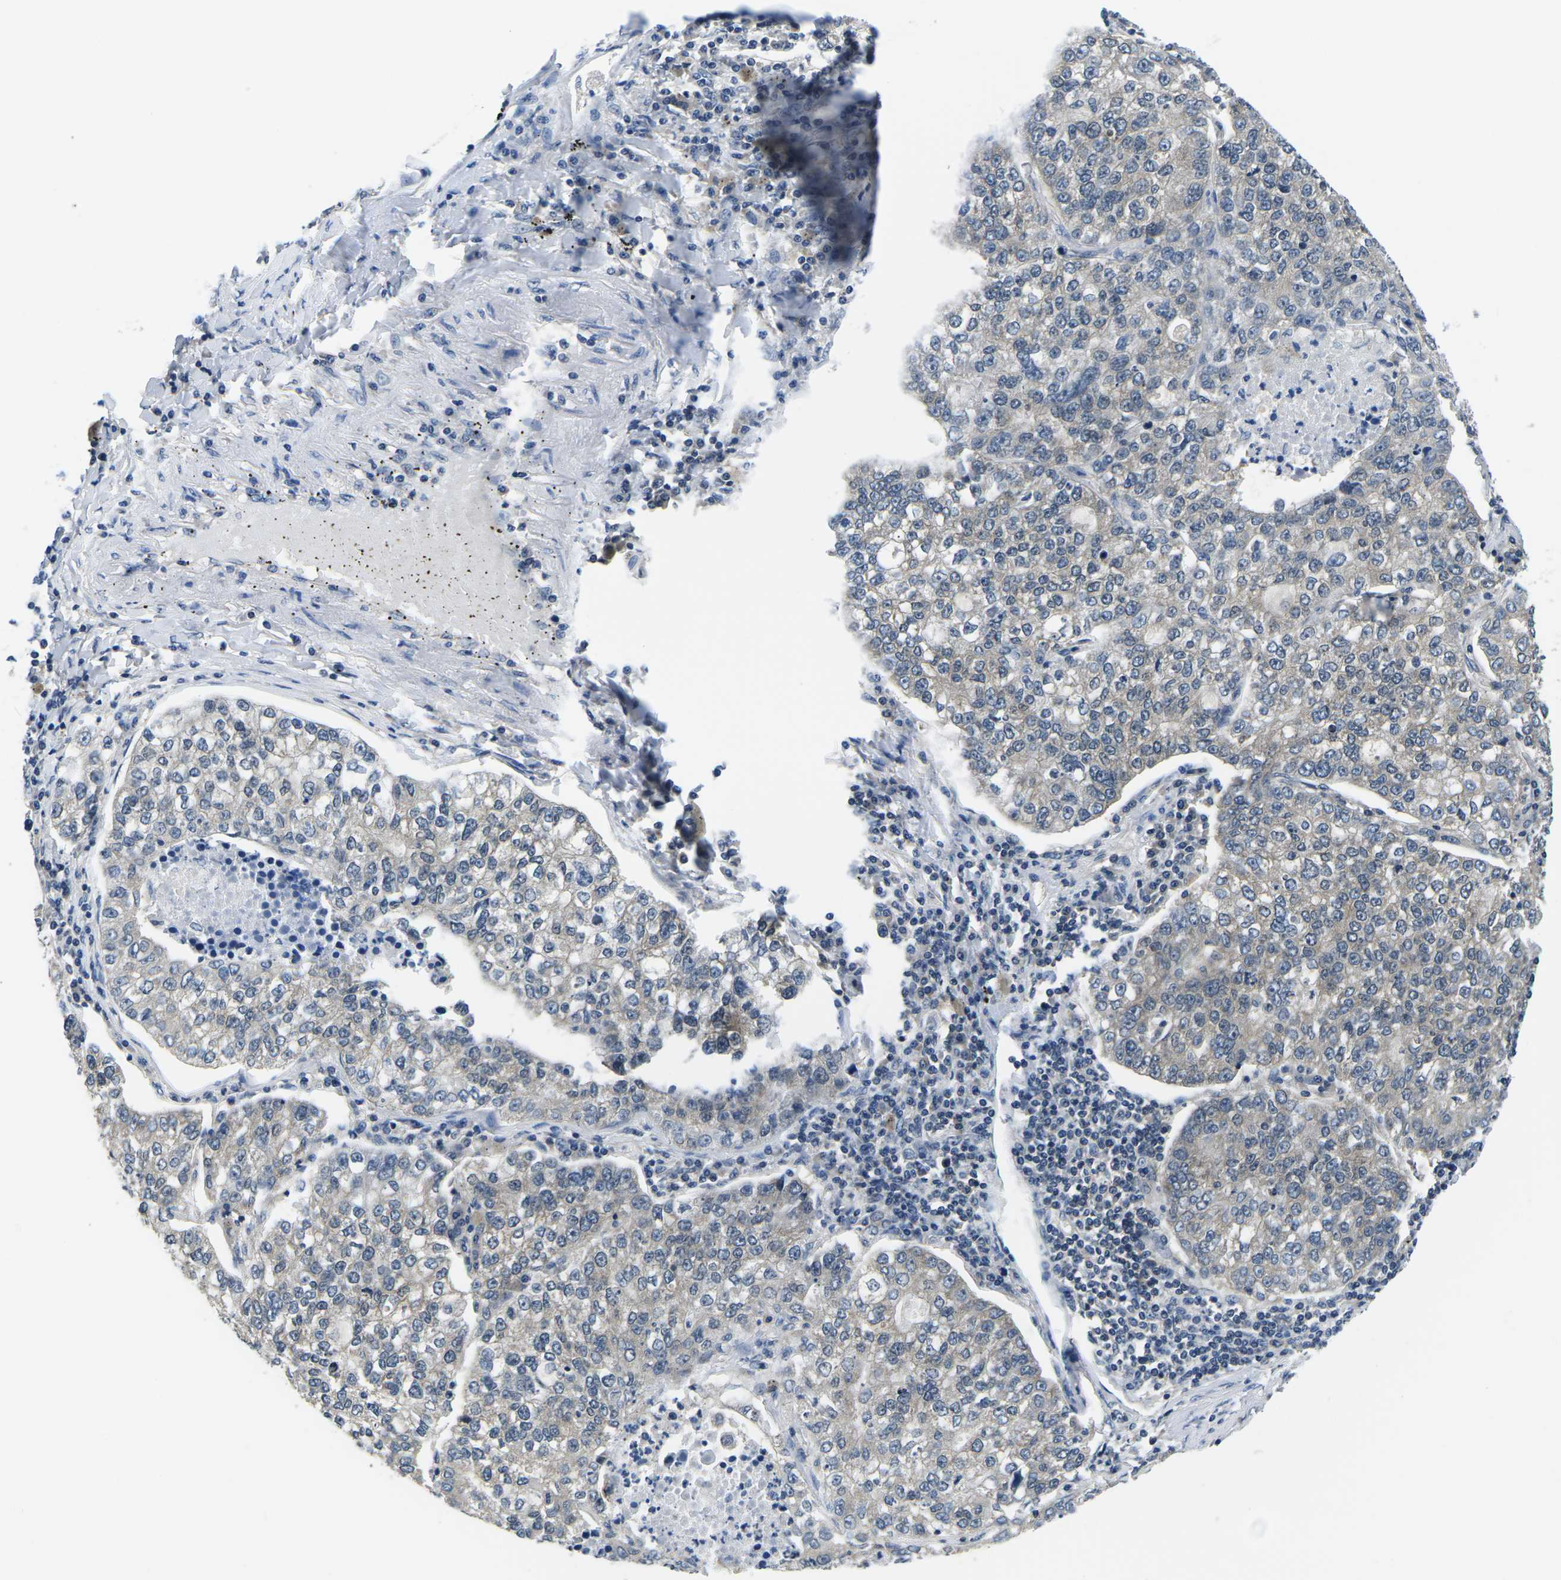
{"staining": {"intensity": "weak", "quantity": ">75%", "location": "cytoplasmic/membranous"}, "tissue": "lung cancer", "cell_type": "Tumor cells", "image_type": "cancer", "snomed": [{"axis": "morphology", "description": "Adenocarcinoma, NOS"}, {"axis": "topography", "description": "Lung"}], "caption": "Human lung cancer stained with a protein marker exhibits weak staining in tumor cells.", "gene": "GSK3B", "patient": {"sex": "male", "age": 49}}